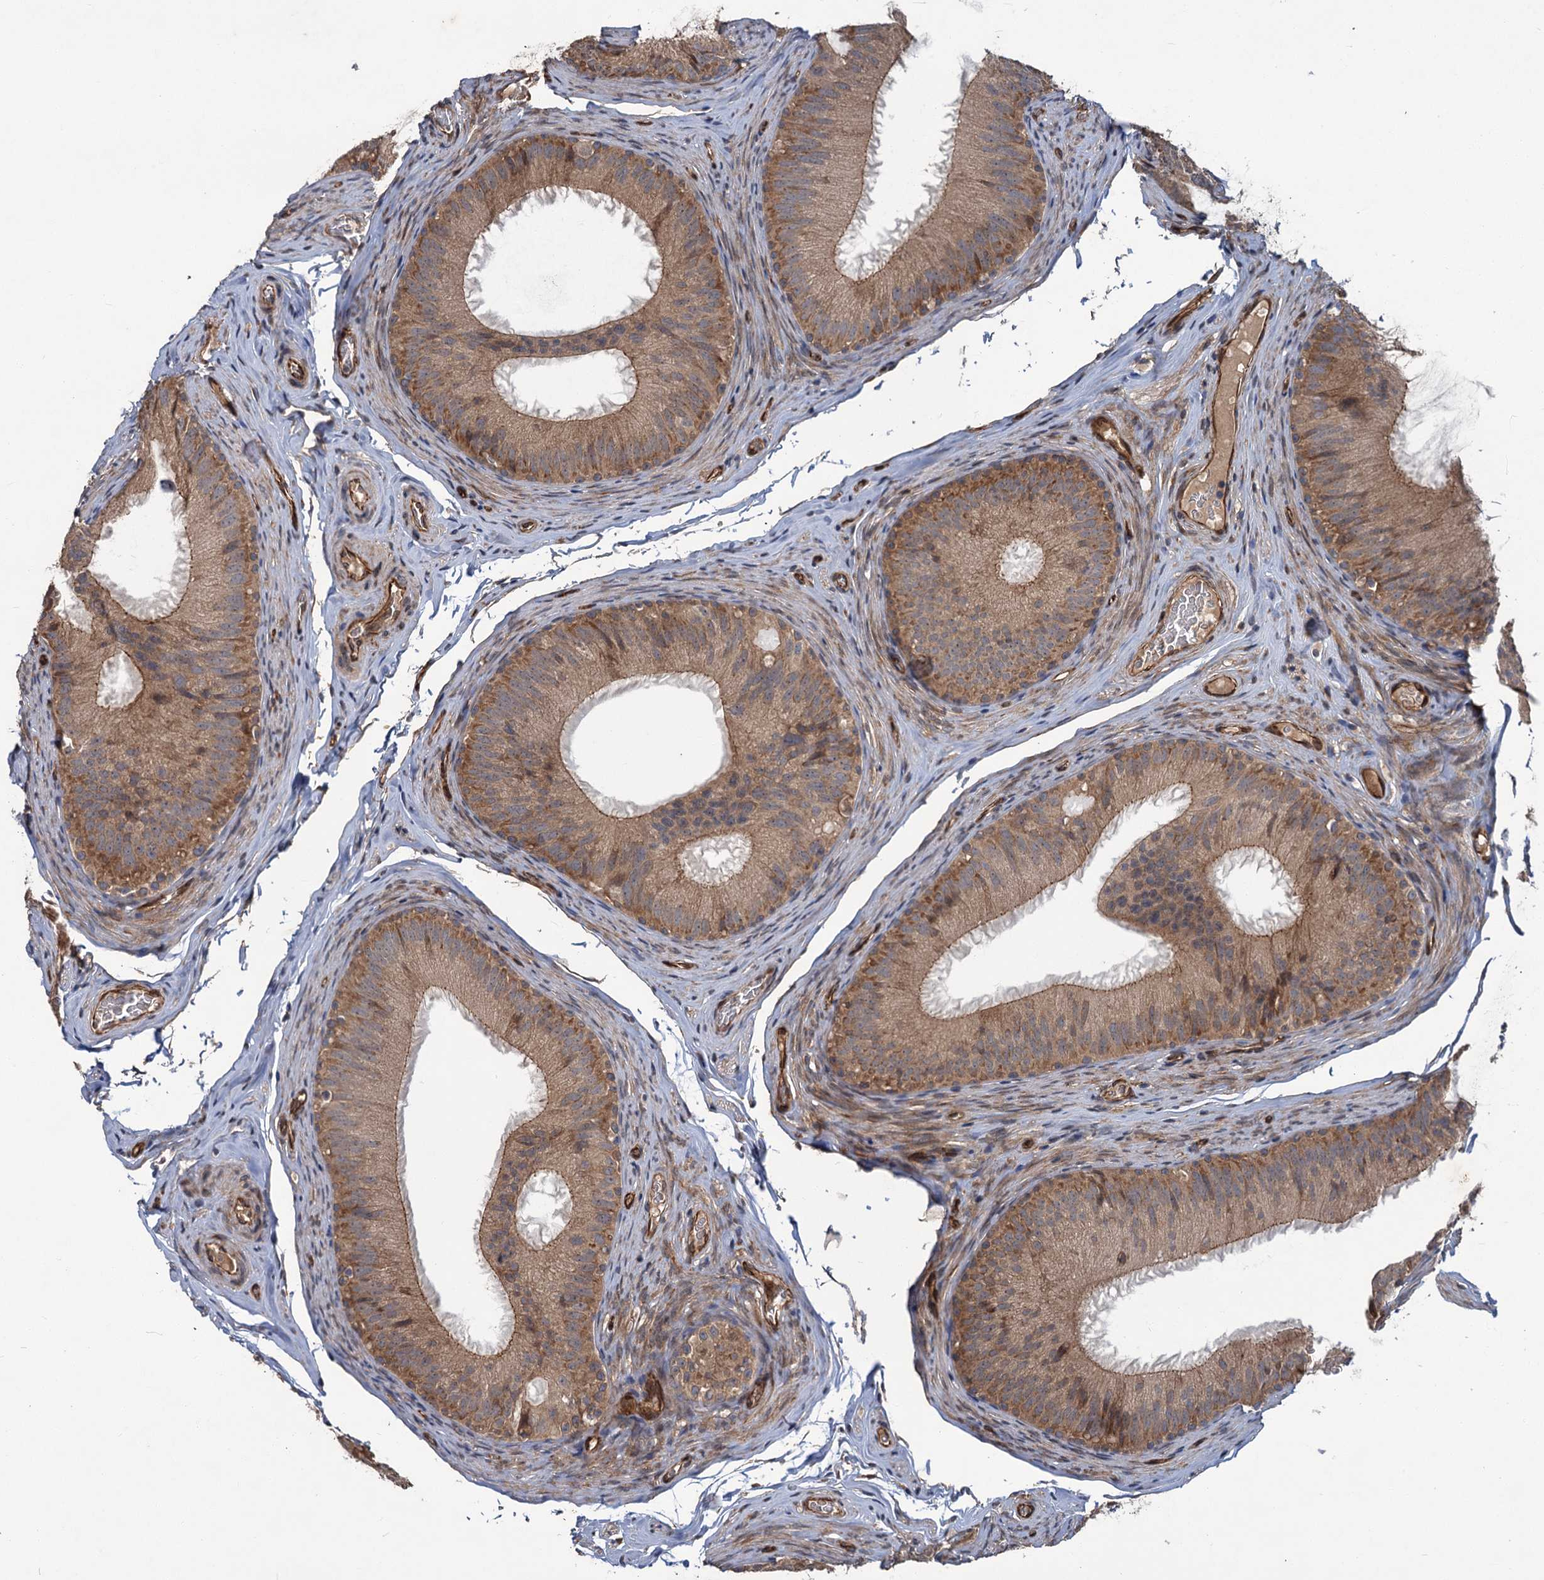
{"staining": {"intensity": "moderate", "quantity": ">75%", "location": "cytoplasmic/membranous"}, "tissue": "epididymis", "cell_type": "Glandular cells", "image_type": "normal", "snomed": [{"axis": "morphology", "description": "Normal tissue, NOS"}, {"axis": "topography", "description": "Epididymis"}], "caption": "A micrograph showing moderate cytoplasmic/membranous positivity in about >75% of glandular cells in normal epididymis, as visualized by brown immunohistochemical staining.", "gene": "PKN2", "patient": {"sex": "male", "age": 34}}